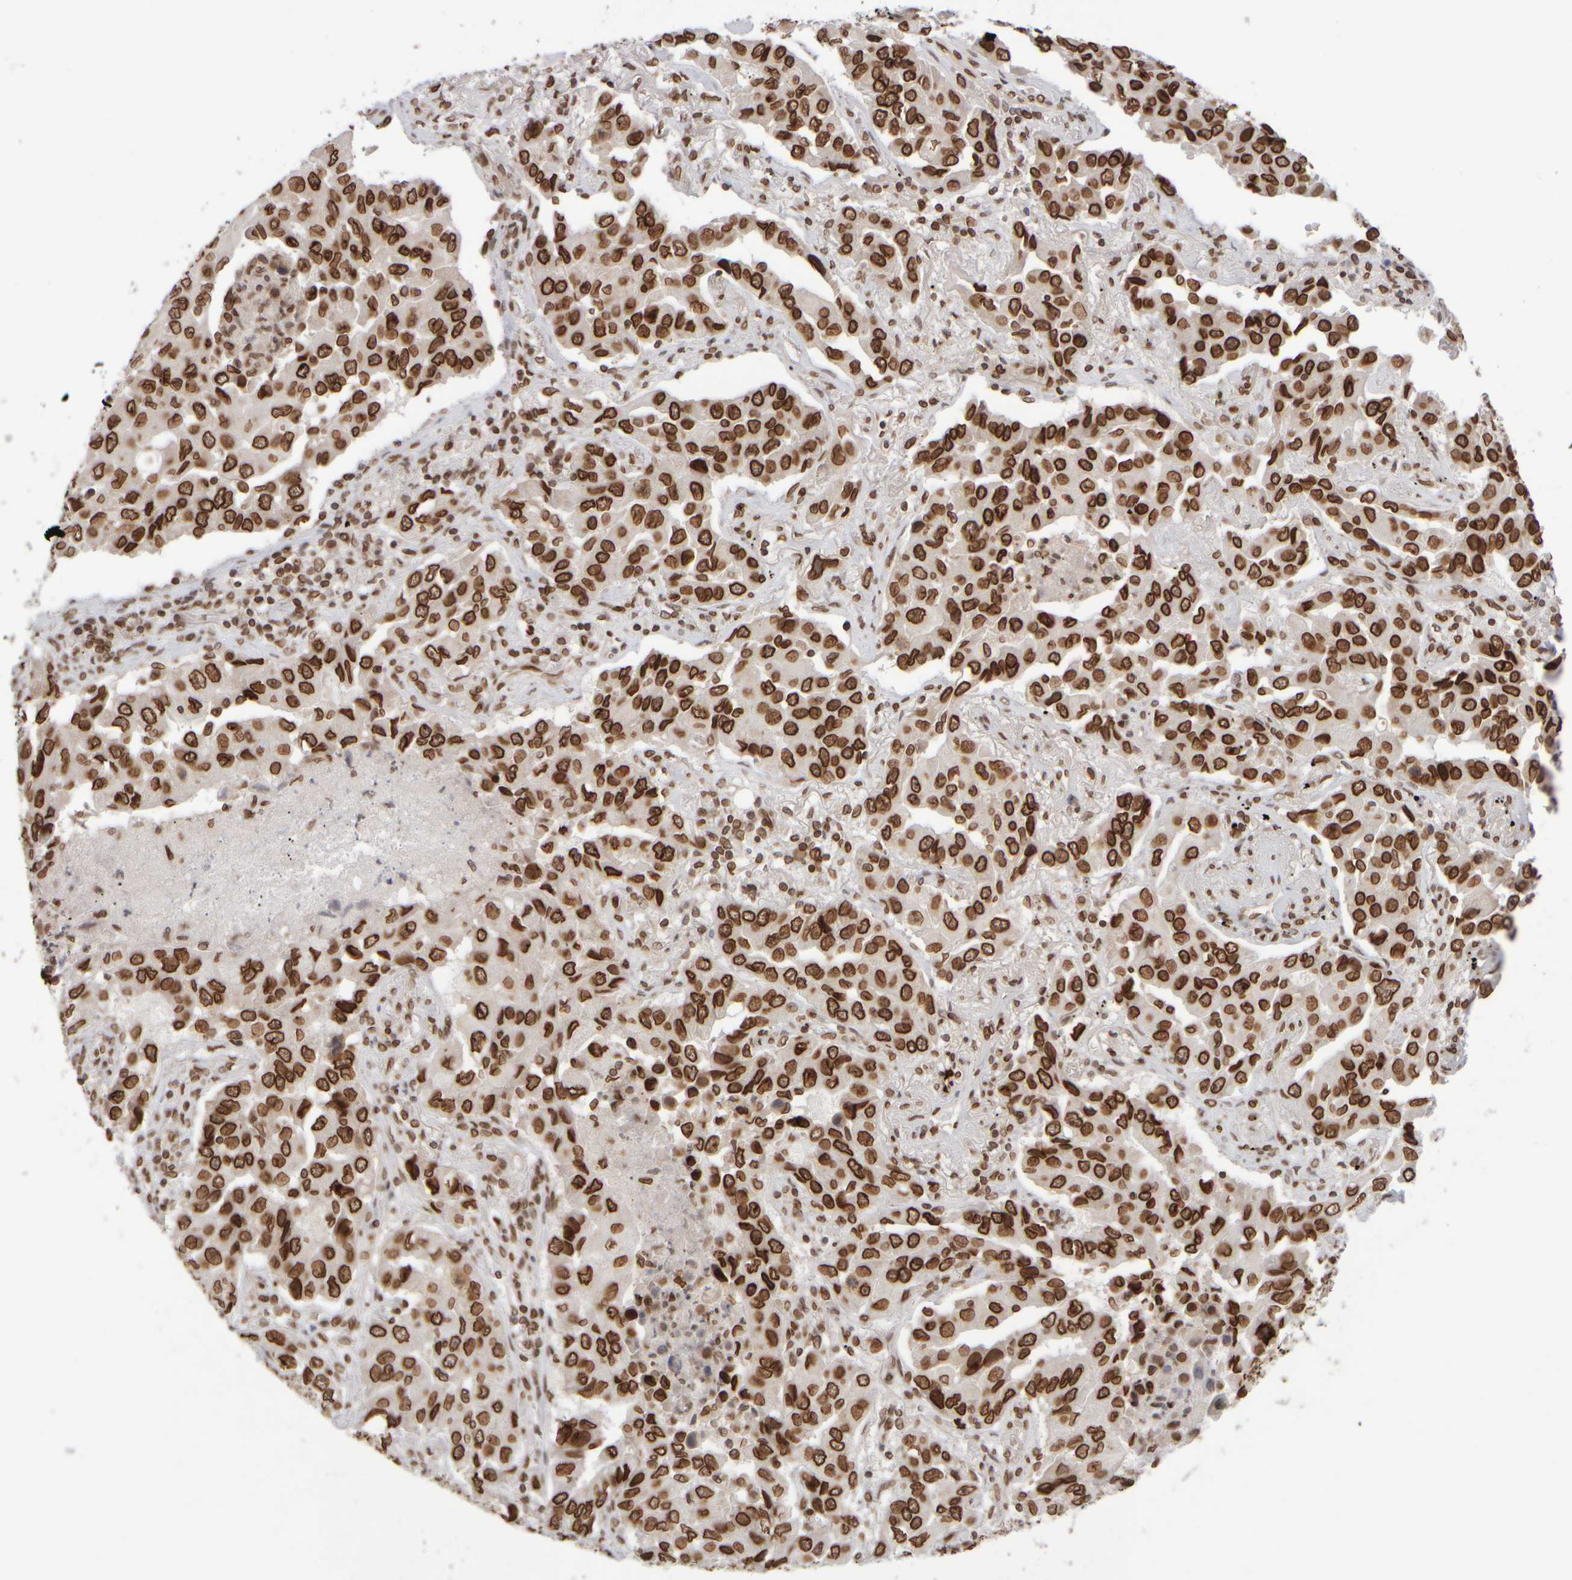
{"staining": {"intensity": "strong", "quantity": ">75%", "location": "cytoplasmic/membranous,nuclear"}, "tissue": "lung cancer", "cell_type": "Tumor cells", "image_type": "cancer", "snomed": [{"axis": "morphology", "description": "Adenocarcinoma, NOS"}, {"axis": "topography", "description": "Lung"}], "caption": "The photomicrograph reveals staining of lung cancer (adenocarcinoma), revealing strong cytoplasmic/membranous and nuclear protein staining (brown color) within tumor cells.", "gene": "ZC3HC1", "patient": {"sex": "female", "age": 65}}